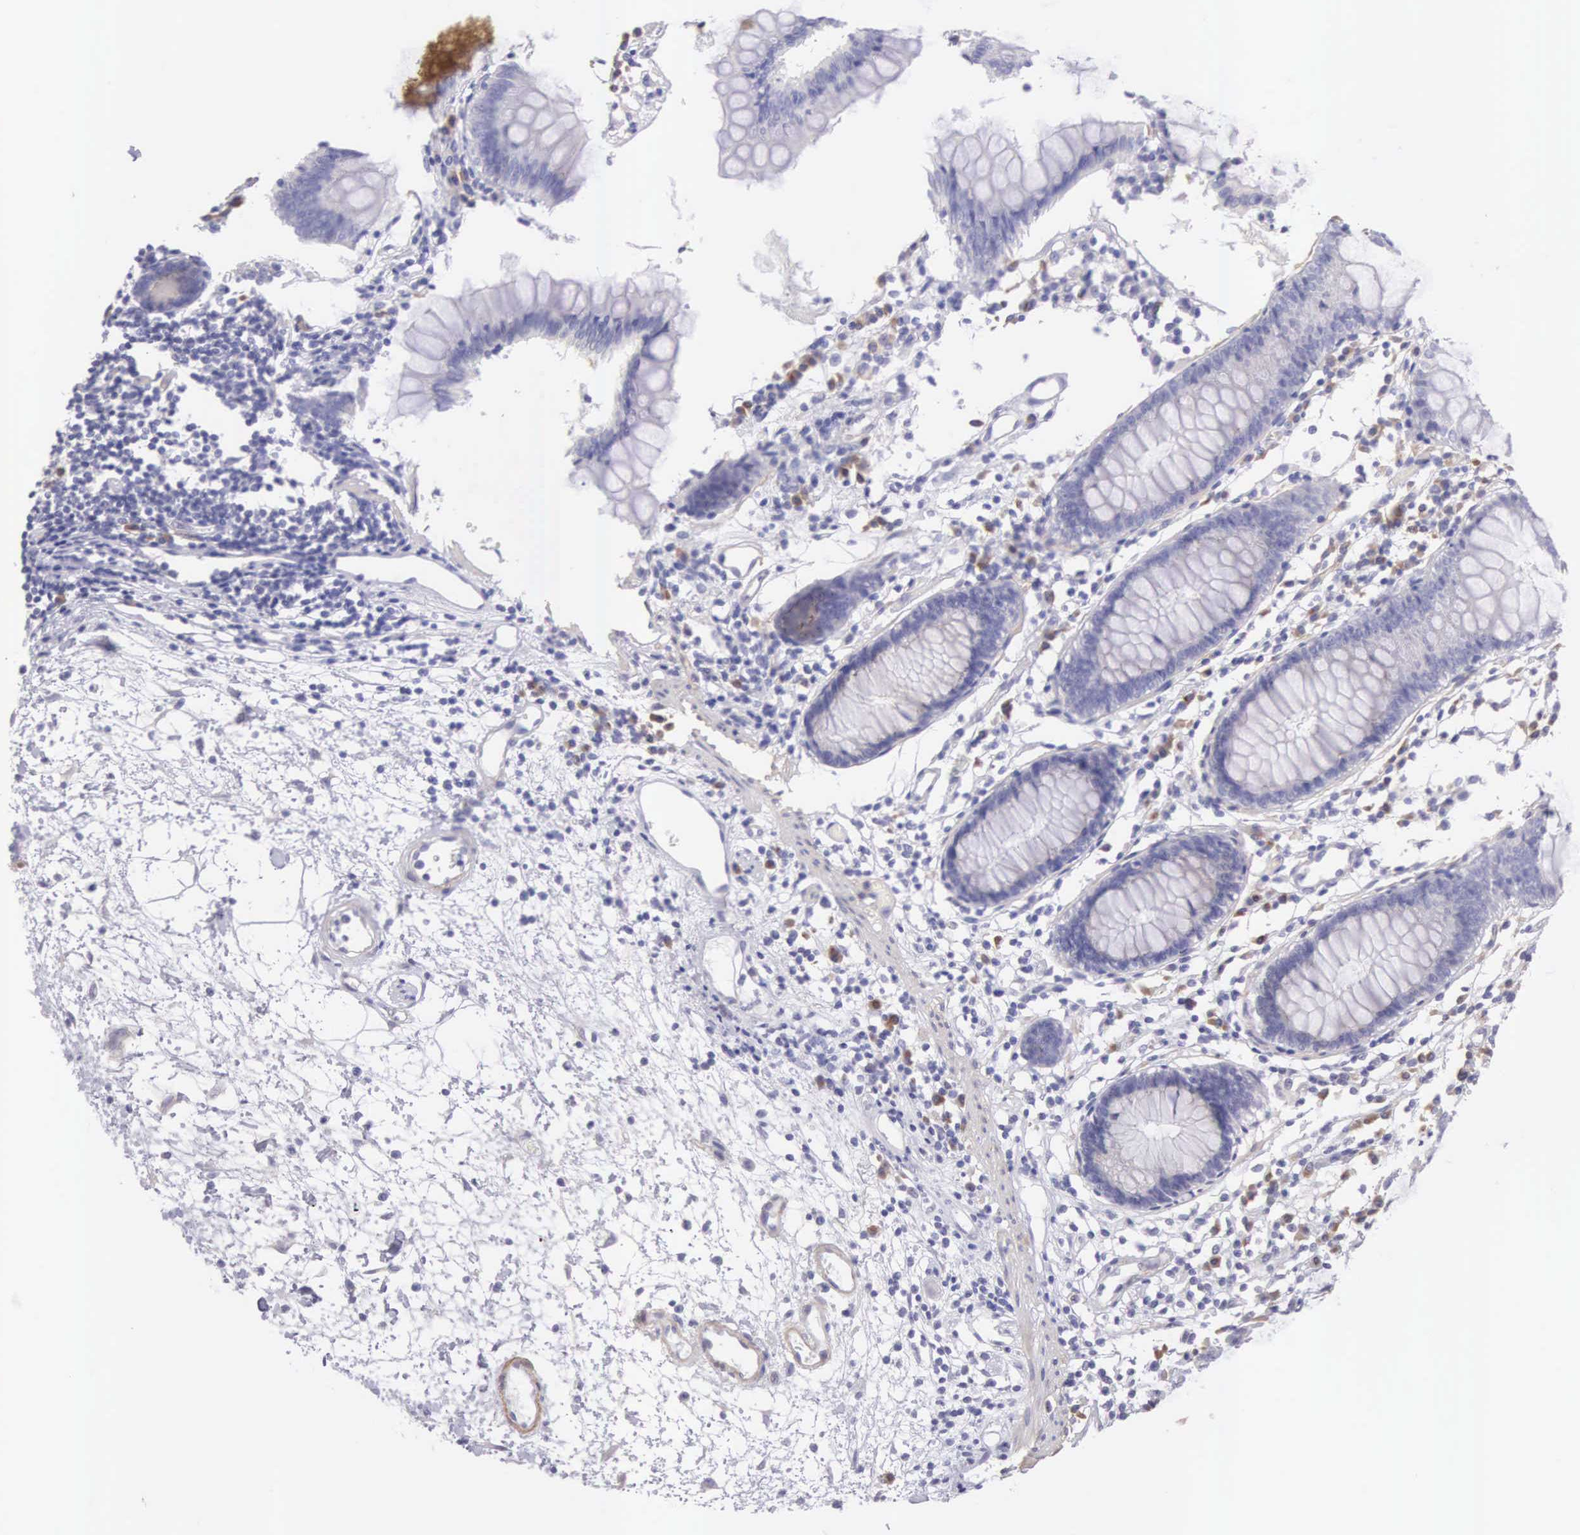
{"staining": {"intensity": "negative", "quantity": "none", "location": "none"}, "tissue": "colon", "cell_type": "Endothelial cells", "image_type": "normal", "snomed": [{"axis": "morphology", "description": "Normal tissue, NOS"}, {"axis": "topography", "description": "Colon"}], "caption": "Endothelial cells are negative for protein expression in normal human colon. (Immunohistochemistry (ihc), brightfield microscopy, high magnification).", "gene": "ARFGAP3", "patient": {"sex": "female", "age": 55}}